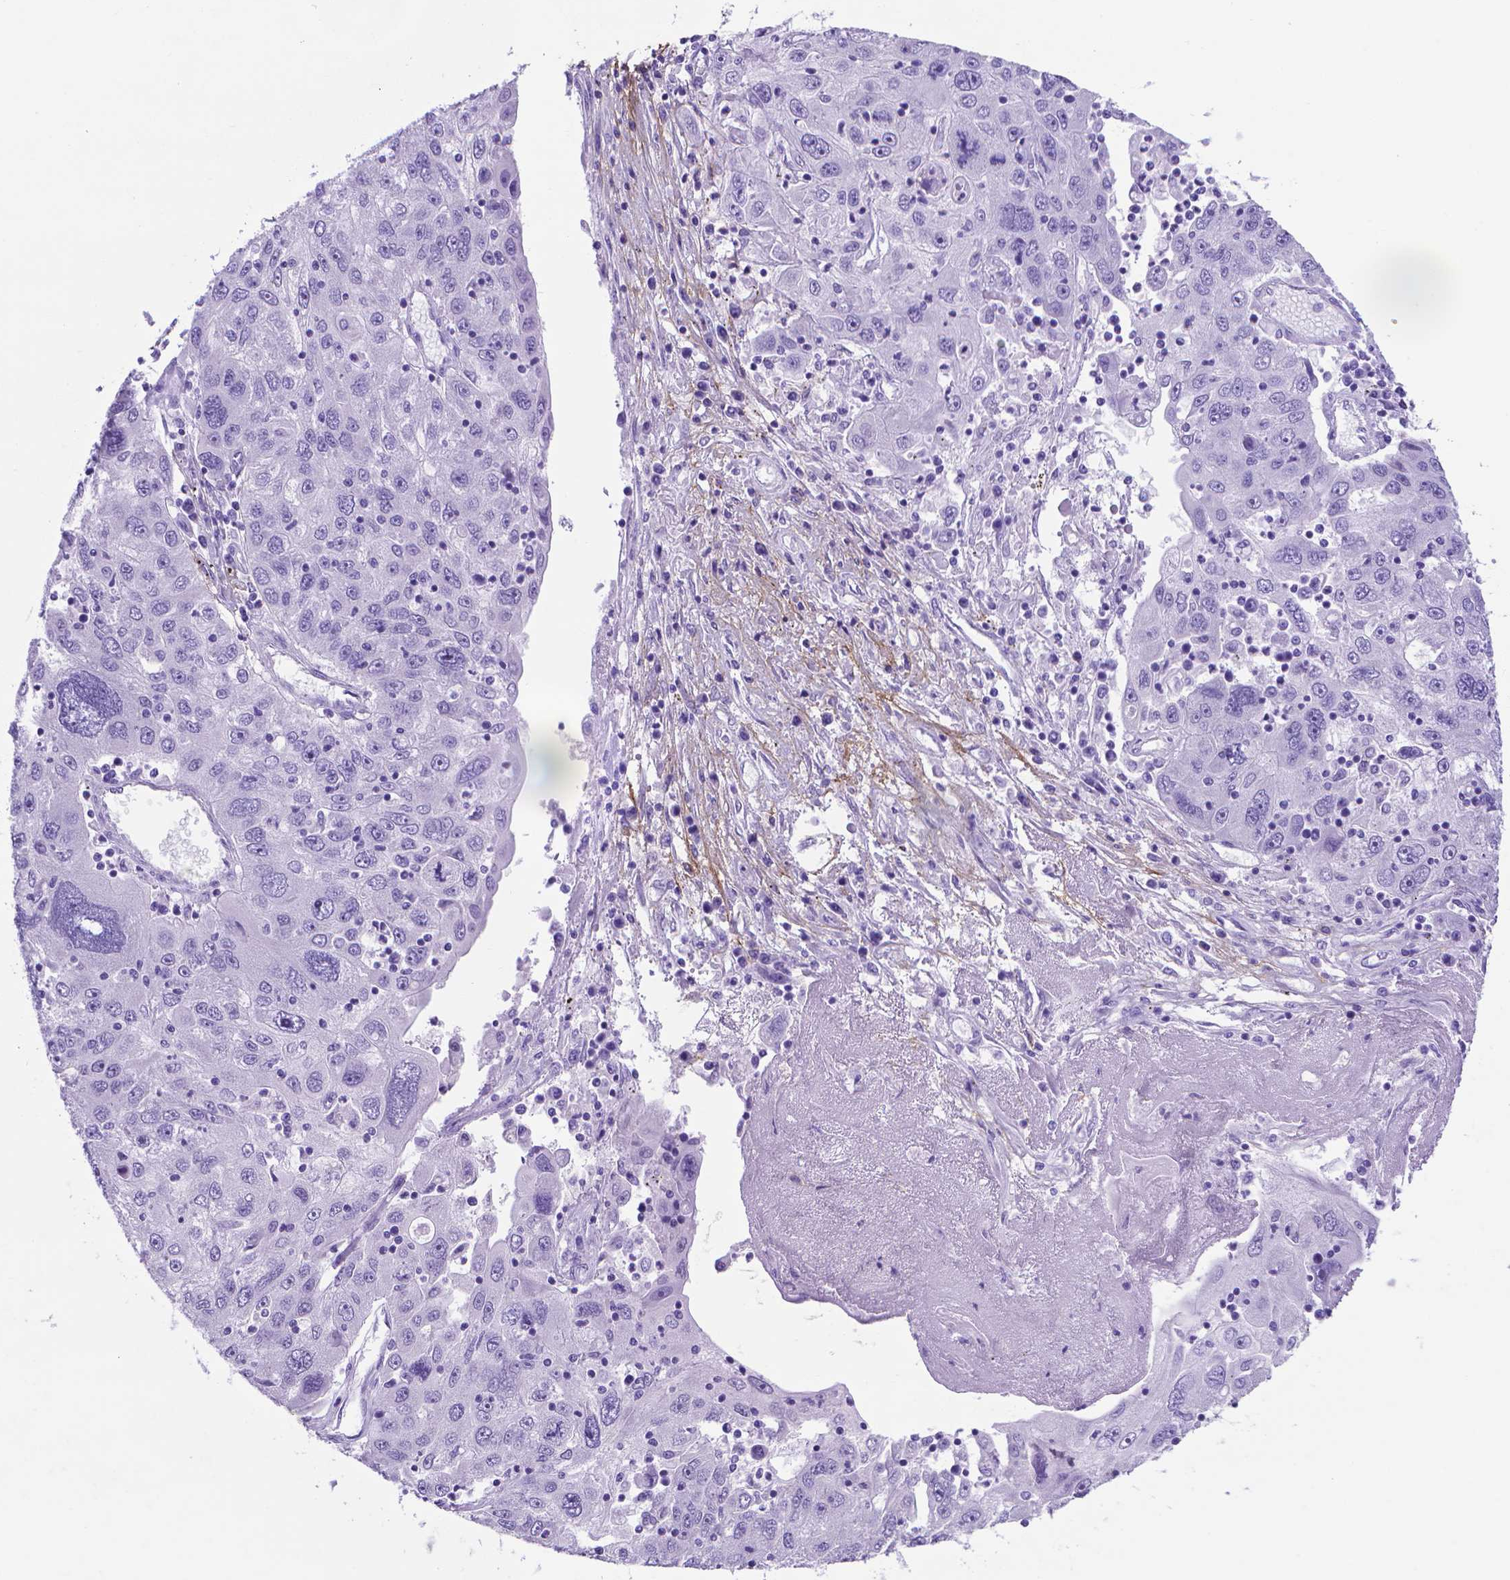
{"staining": {"intensity": "negative", "quantity": "none", "location": "none"}, "tissue": "stomach cancer", "cell_type": "Tumor cells", "image_type": "cancer", "snomed": [{"axis": "morphology", "description": "Adenocarcinoma, NOS"}, {"axis": "topography", "description": "Stomach"}], "caption": "Human stomach cancer stained for a protein using immunohistochemistry exhibits no staining in tumor cells.", "gene": "MFAP2", "patient": {"sex": "male", "age": 56}}